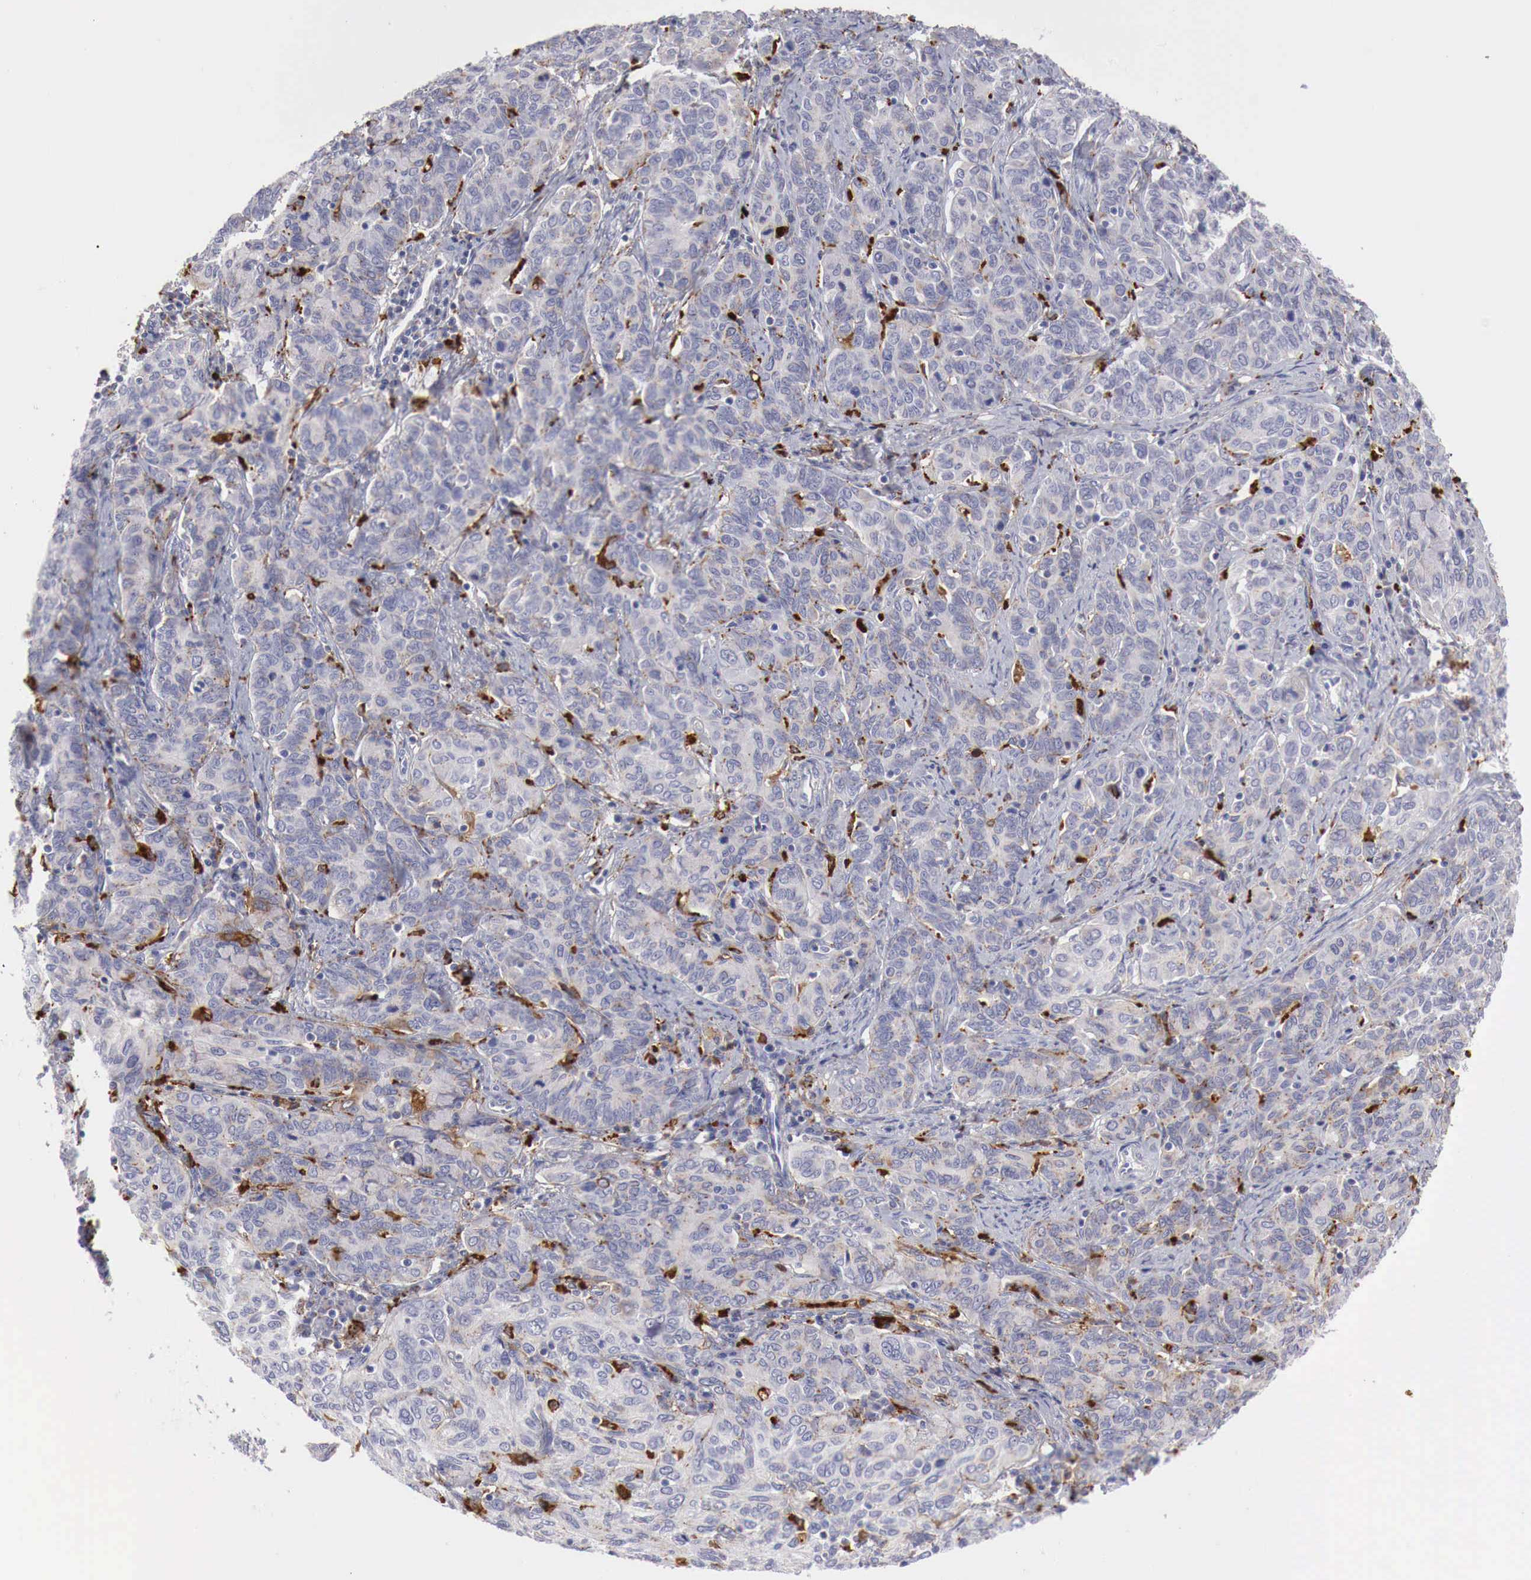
{"staining": {"intensity": "negative", "quantity": "none", "location": "none"}, "tissue": "cervical cancer", "cell_type": "Tumor cells", "image_type": "cancer", "snomed": [{"axis": "morphology", "description": "Squamous cell carcinoma, NOS"}, {"axis": "topography", "description": "Cervix"}], "caption": "Immunohistochemical staining of human cervical squamous cell carcinoma shows no significant staining in tumor cells.", "gene": "GLA", "patient": {"sex": "female", "age": 38}}